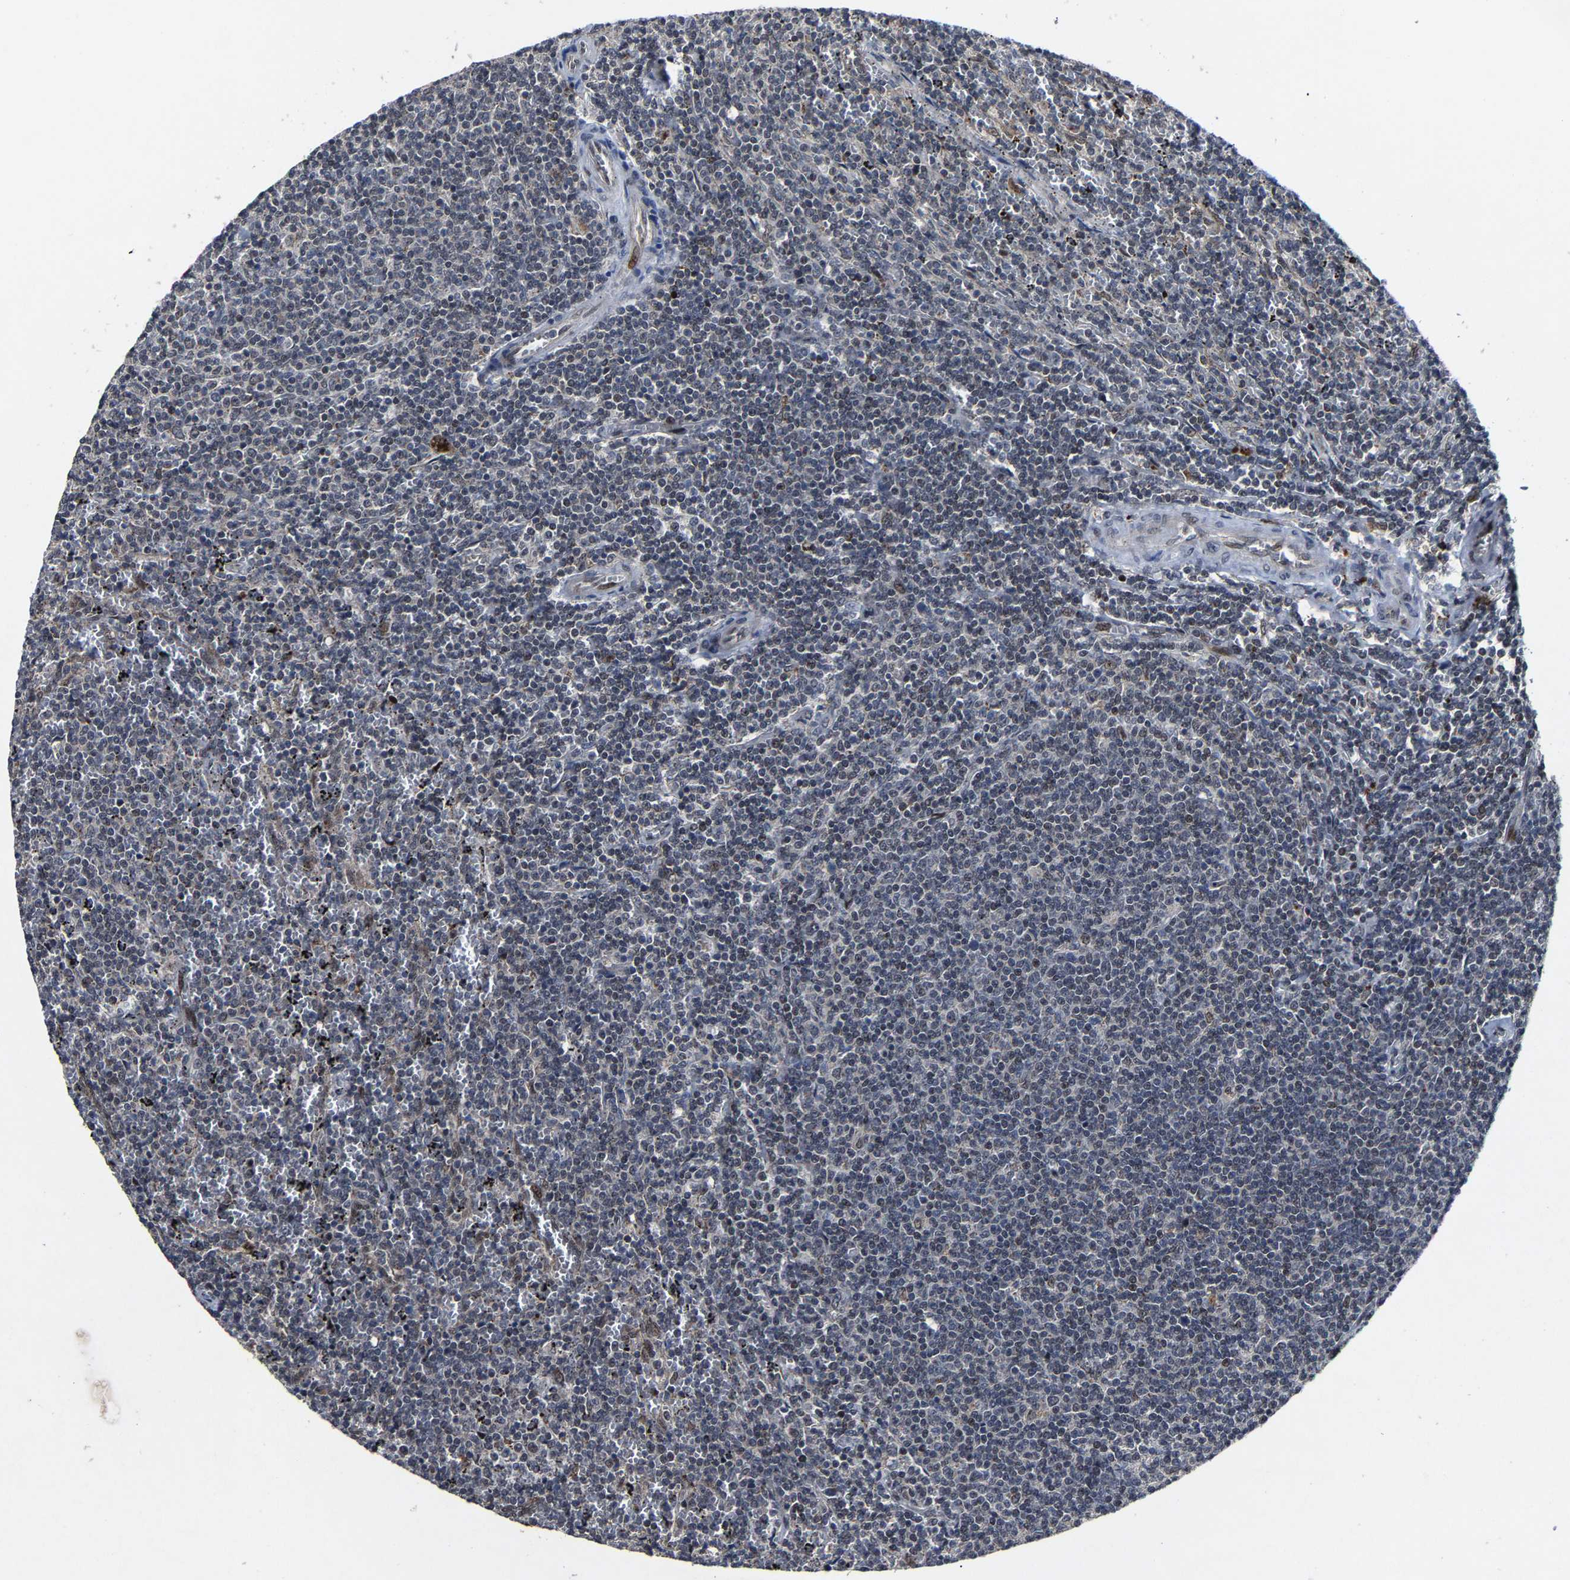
{"staining": {"intensity": "negative", "quantity": "none", "location": "none"}, "tissue": "lymphoma", "cell_type": "Tumor cells", "image_type": "cancer", "snomed": [{"axis": "morphology", "description": "Malignant lymphoma, non-Hodgkin's type, Low grade"}, {"axis": "topography", "description": "Spleen"}], "caption": "Immunohistochemistry (IHC) of lymphoma demonstrates no expression in tumor cells. Nuclei are stained in blue.", "gene": "LSM8", "patient": {"sex": "female", "age": 50}}